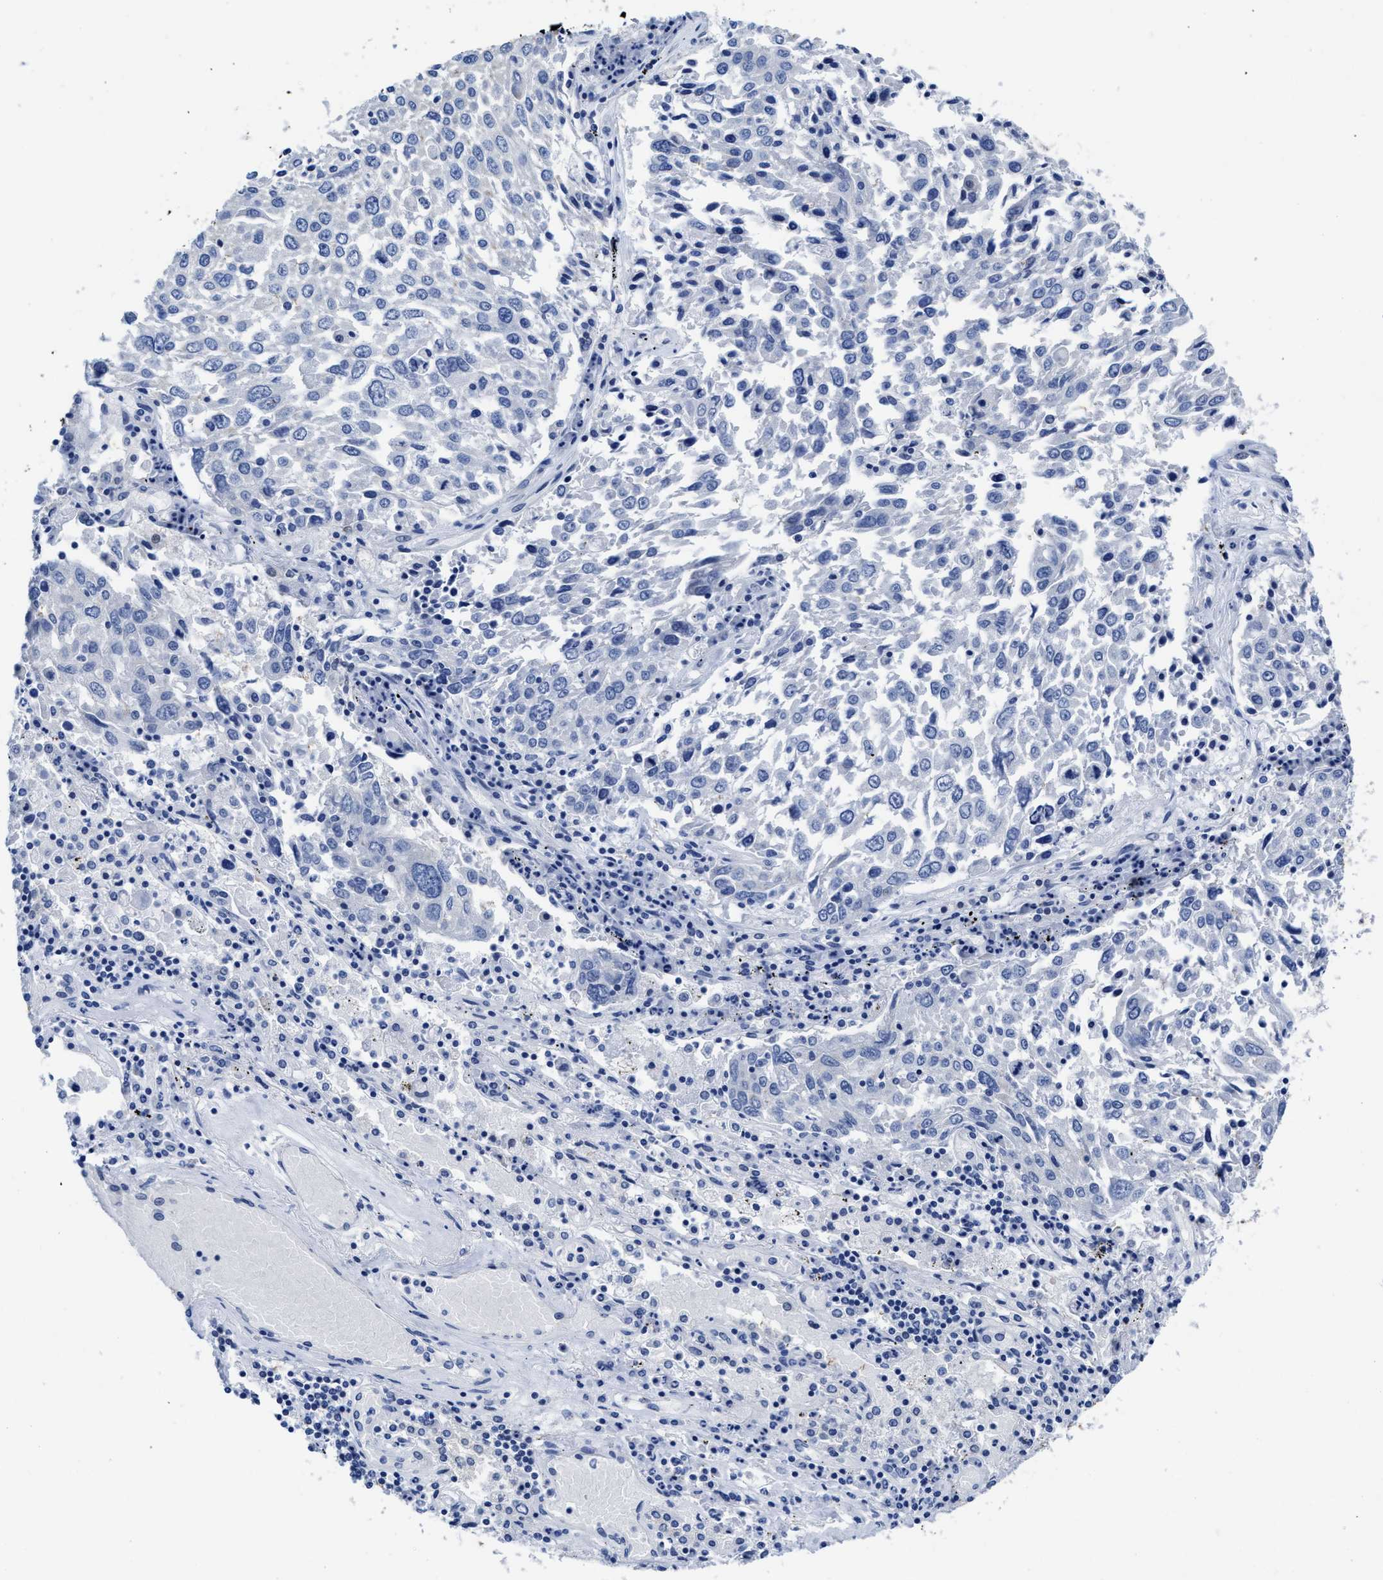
{"staining": {"intensity": "negative", "quantity": "none", "location": "none"}, "tissue": "lung cancer", "cell_type": "Tumor cells", "image_type": "cancer", "snomed": [{"axis": "morphology", "description": "Squamous cell carcinoma, NOS"}, {"axis": "topography", "description": "Lung"}], "caption": "IHC micrograph of neoplastic tissue: lung squamous cell carcinoma stained with DAB (3,3'-diaminobenzidine) reveals no significant protein positivity in tumor cells.", "gene": "HOOK1", "patient": {"sex": "male", "age": 65}}